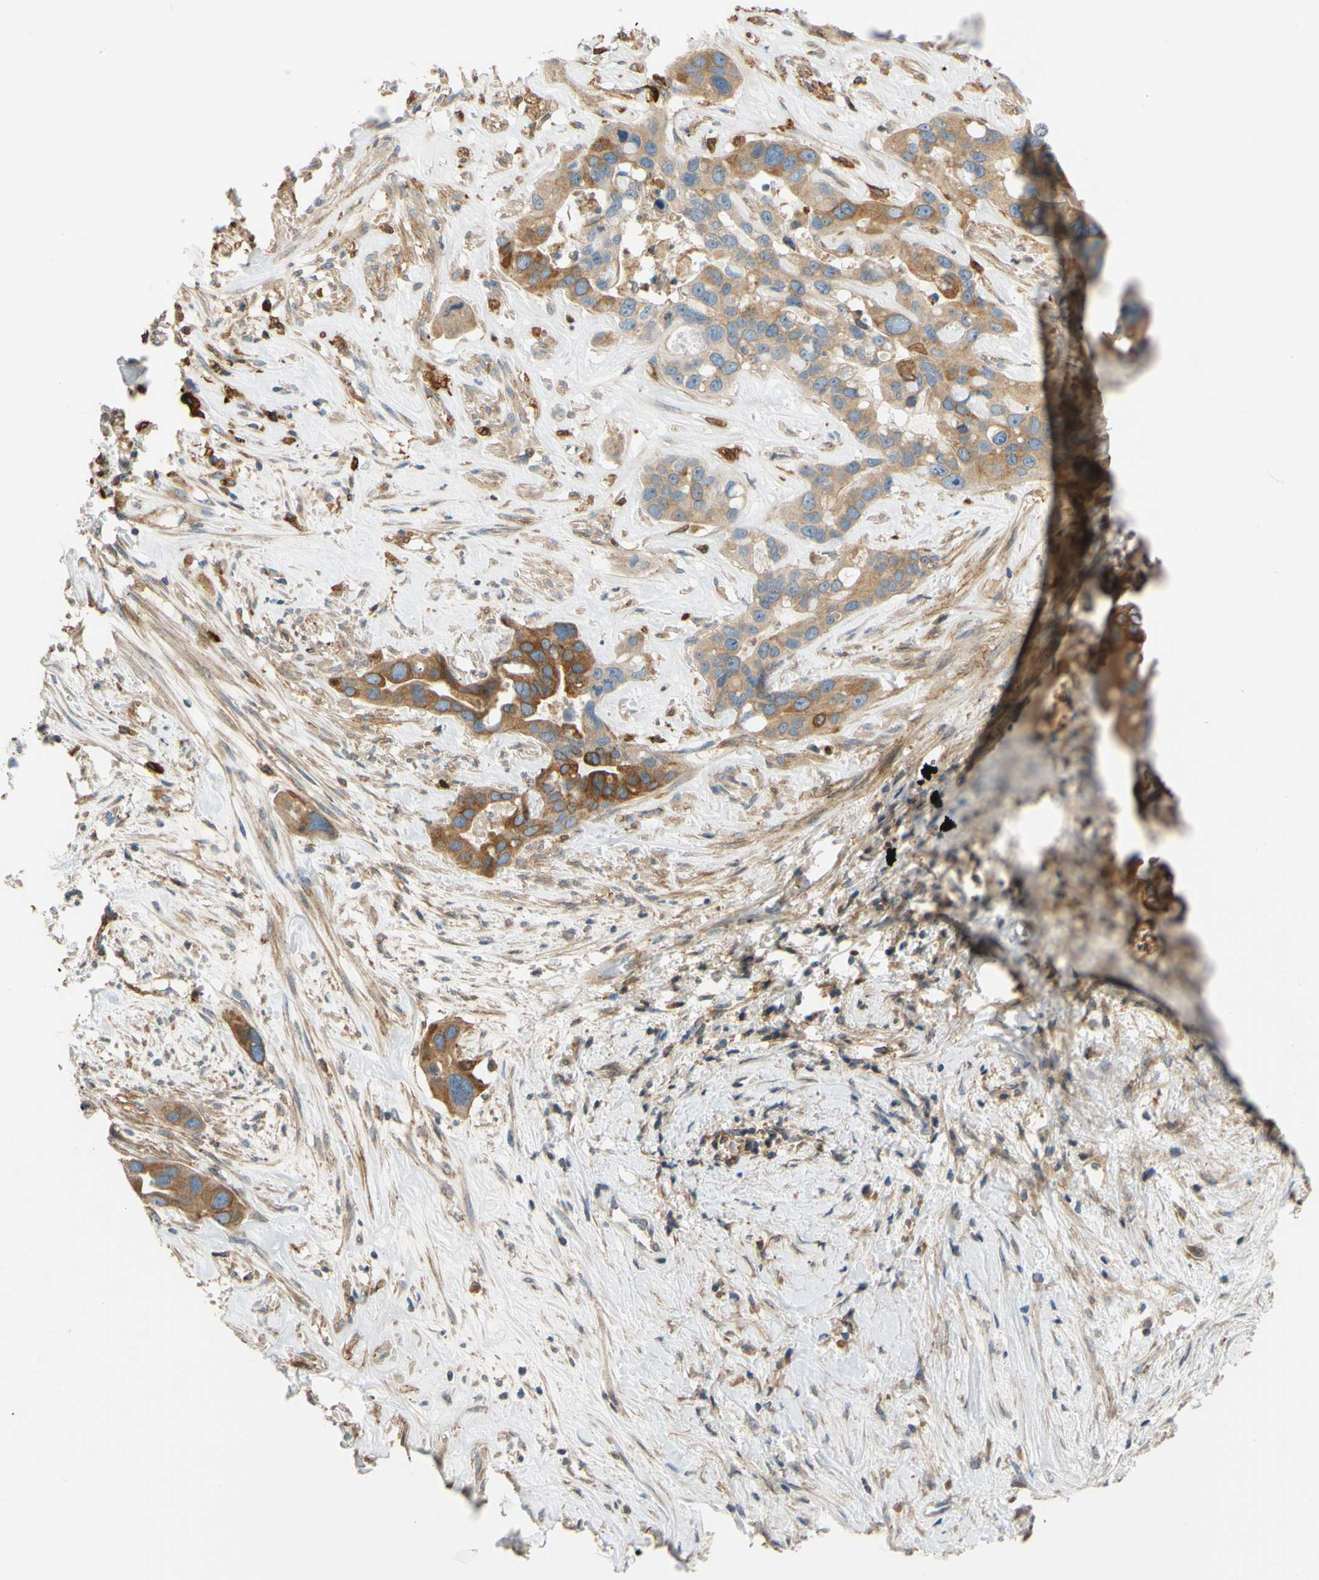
{"staining": {"intensity": "moderate", "quantity": "25%-75%", "location": "cytoplasmic/membranous"}, "tissue": "liver cancer", "cell_type": "Tumor cells", "image_type": "cancer", "snomed": [{"axis": "morphology", "description": "Cholangiocarcinoma"}, {"axis": "topography", "description": "Liver"}], "caption": "This micrograph demonstrates cholangiocarcinoma (liver) stained with immunohistochemistry (IHC) to label a protein in brown. The cytoplasmic/membranous of tumor cells show moderate positivity for the protein. Nuclei are counter-stained blue.", "gene": "POR", "patient": {"sex": "female", "age": 65}}